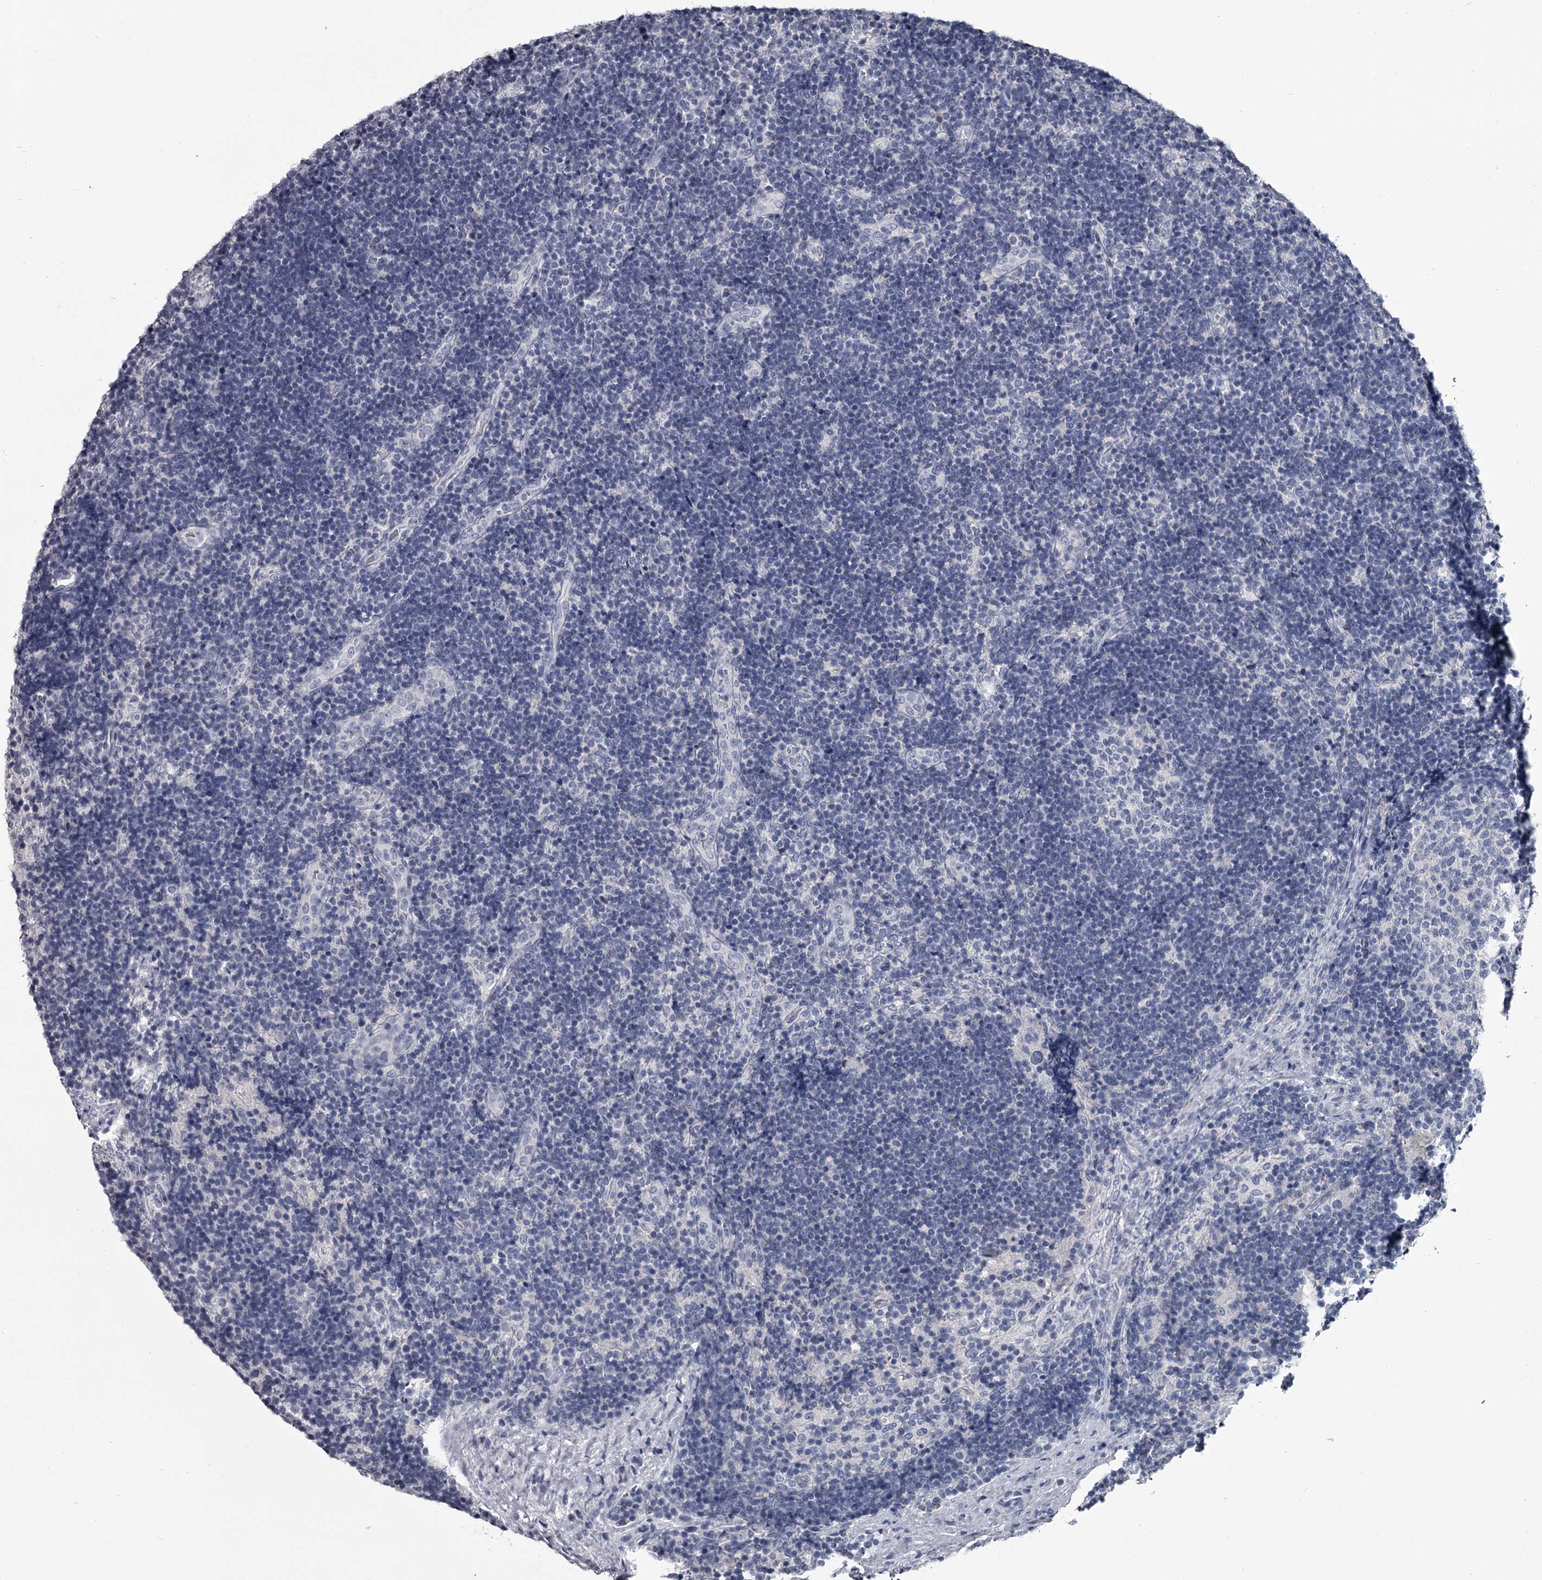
{"staining": {"intensity": "negative", "quantity": "none", "location": "none"}, "tissue": "lymph node", "cell_type": "Germinal center cells", "image_type": "normal", "snomed": [{"axis": "morphology", "description": "Normal tissue, NOS"}, {"axis": "topography", "description": "Lymph node"}], "caption": "Protein analysis of unremarkable lymph node reveals no significant positivity in germinal center cells.", "gene": "DAO", "patient": {"sex": "female", "age": 22}}